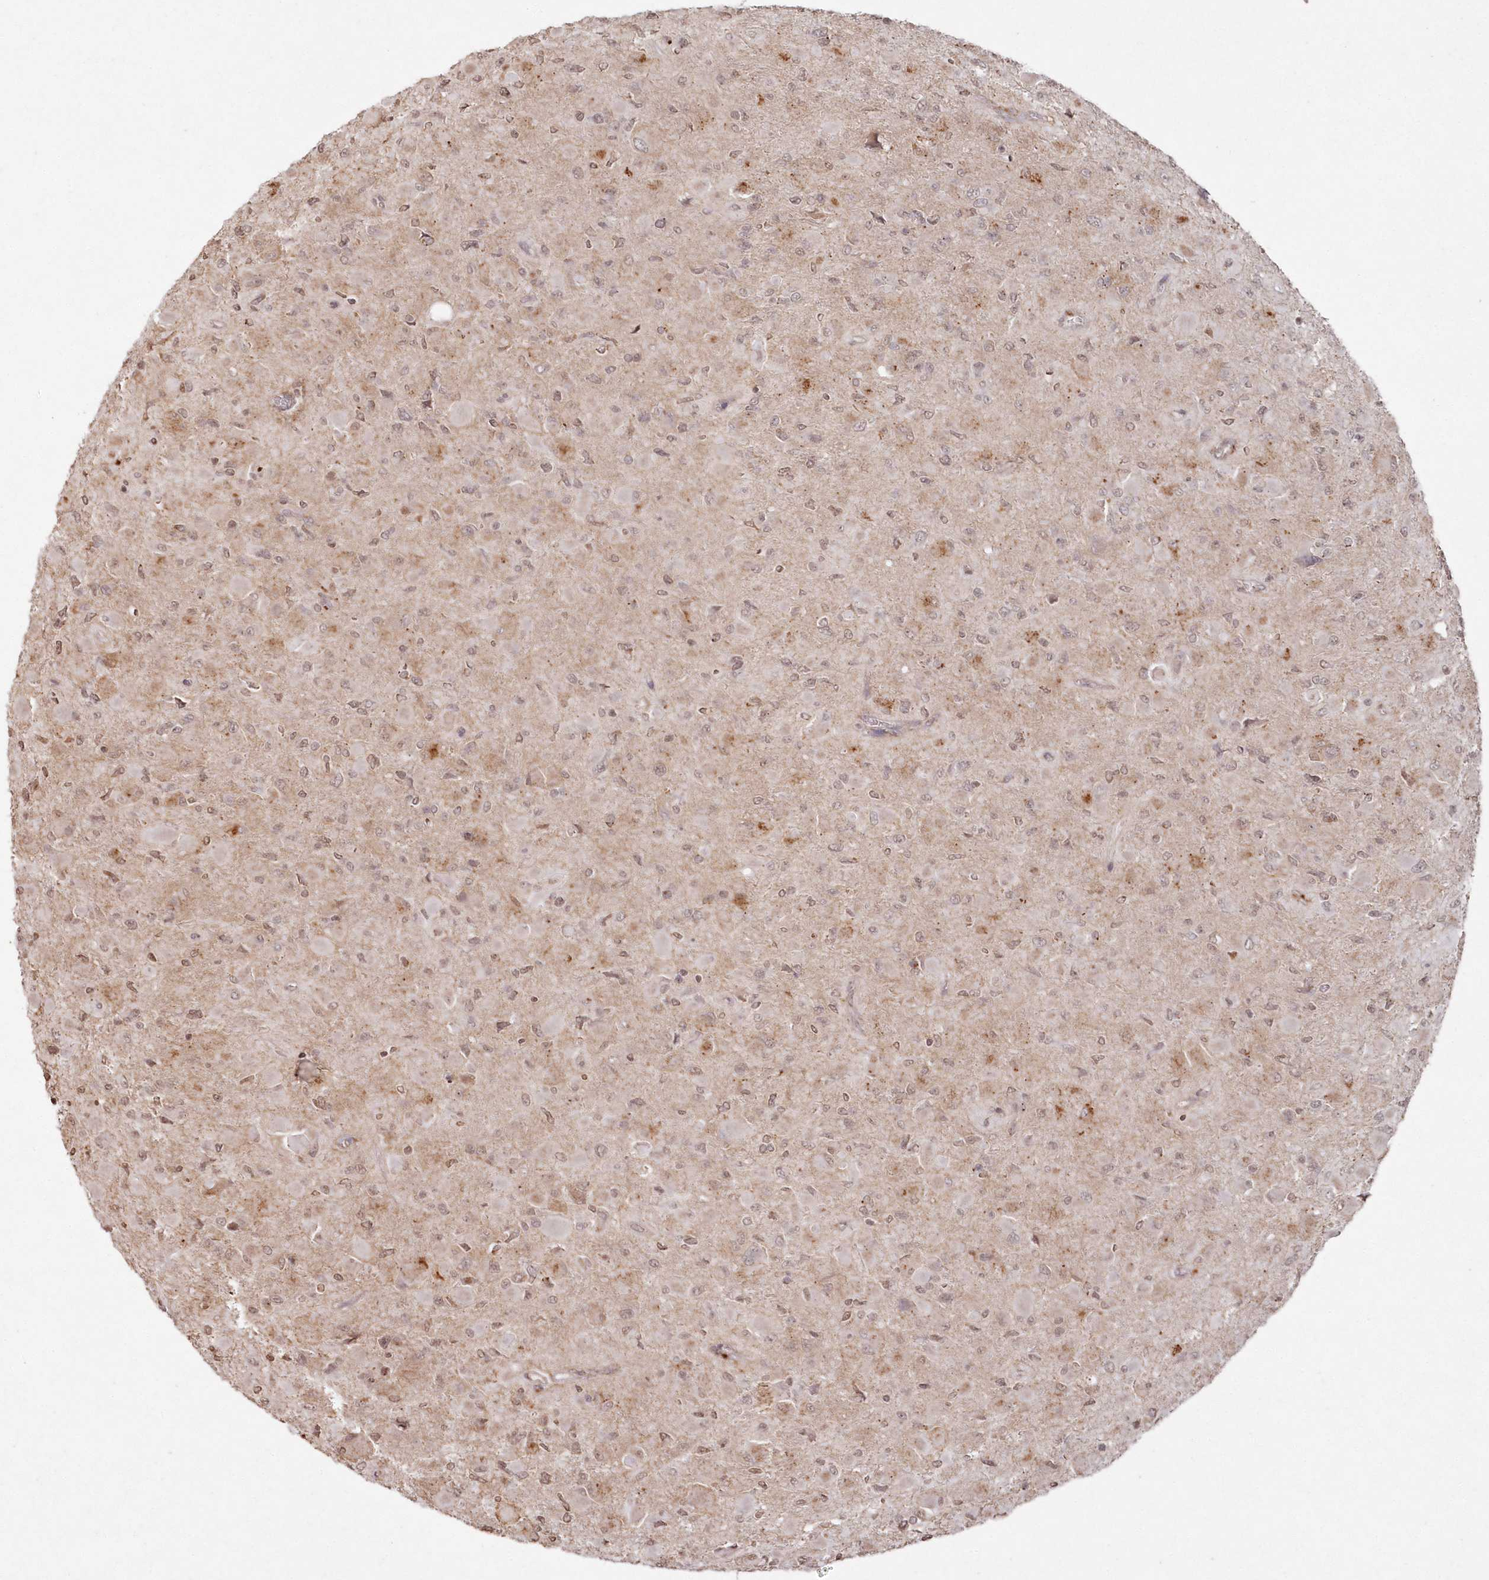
{"staining": {"intensity": "weak", "quantity": "25%-75%", "location": "nuclear"}, "tissue": "glioma", "cell_type": "Tumor cells", "image_type": "cancer", "snomed": [{"axis": "morphology", "description": "Glioma, malignant, High grade"}, {"axis": "topography", "description": "Cerebral cortex"}], "caption": "This photomicrograph displays IHC staining of glioma, with low weak nuclear expression in about 25%-75% of tumor cells.", "gene": "ARSB", "patient": {"sex": "female", "age": 36}}